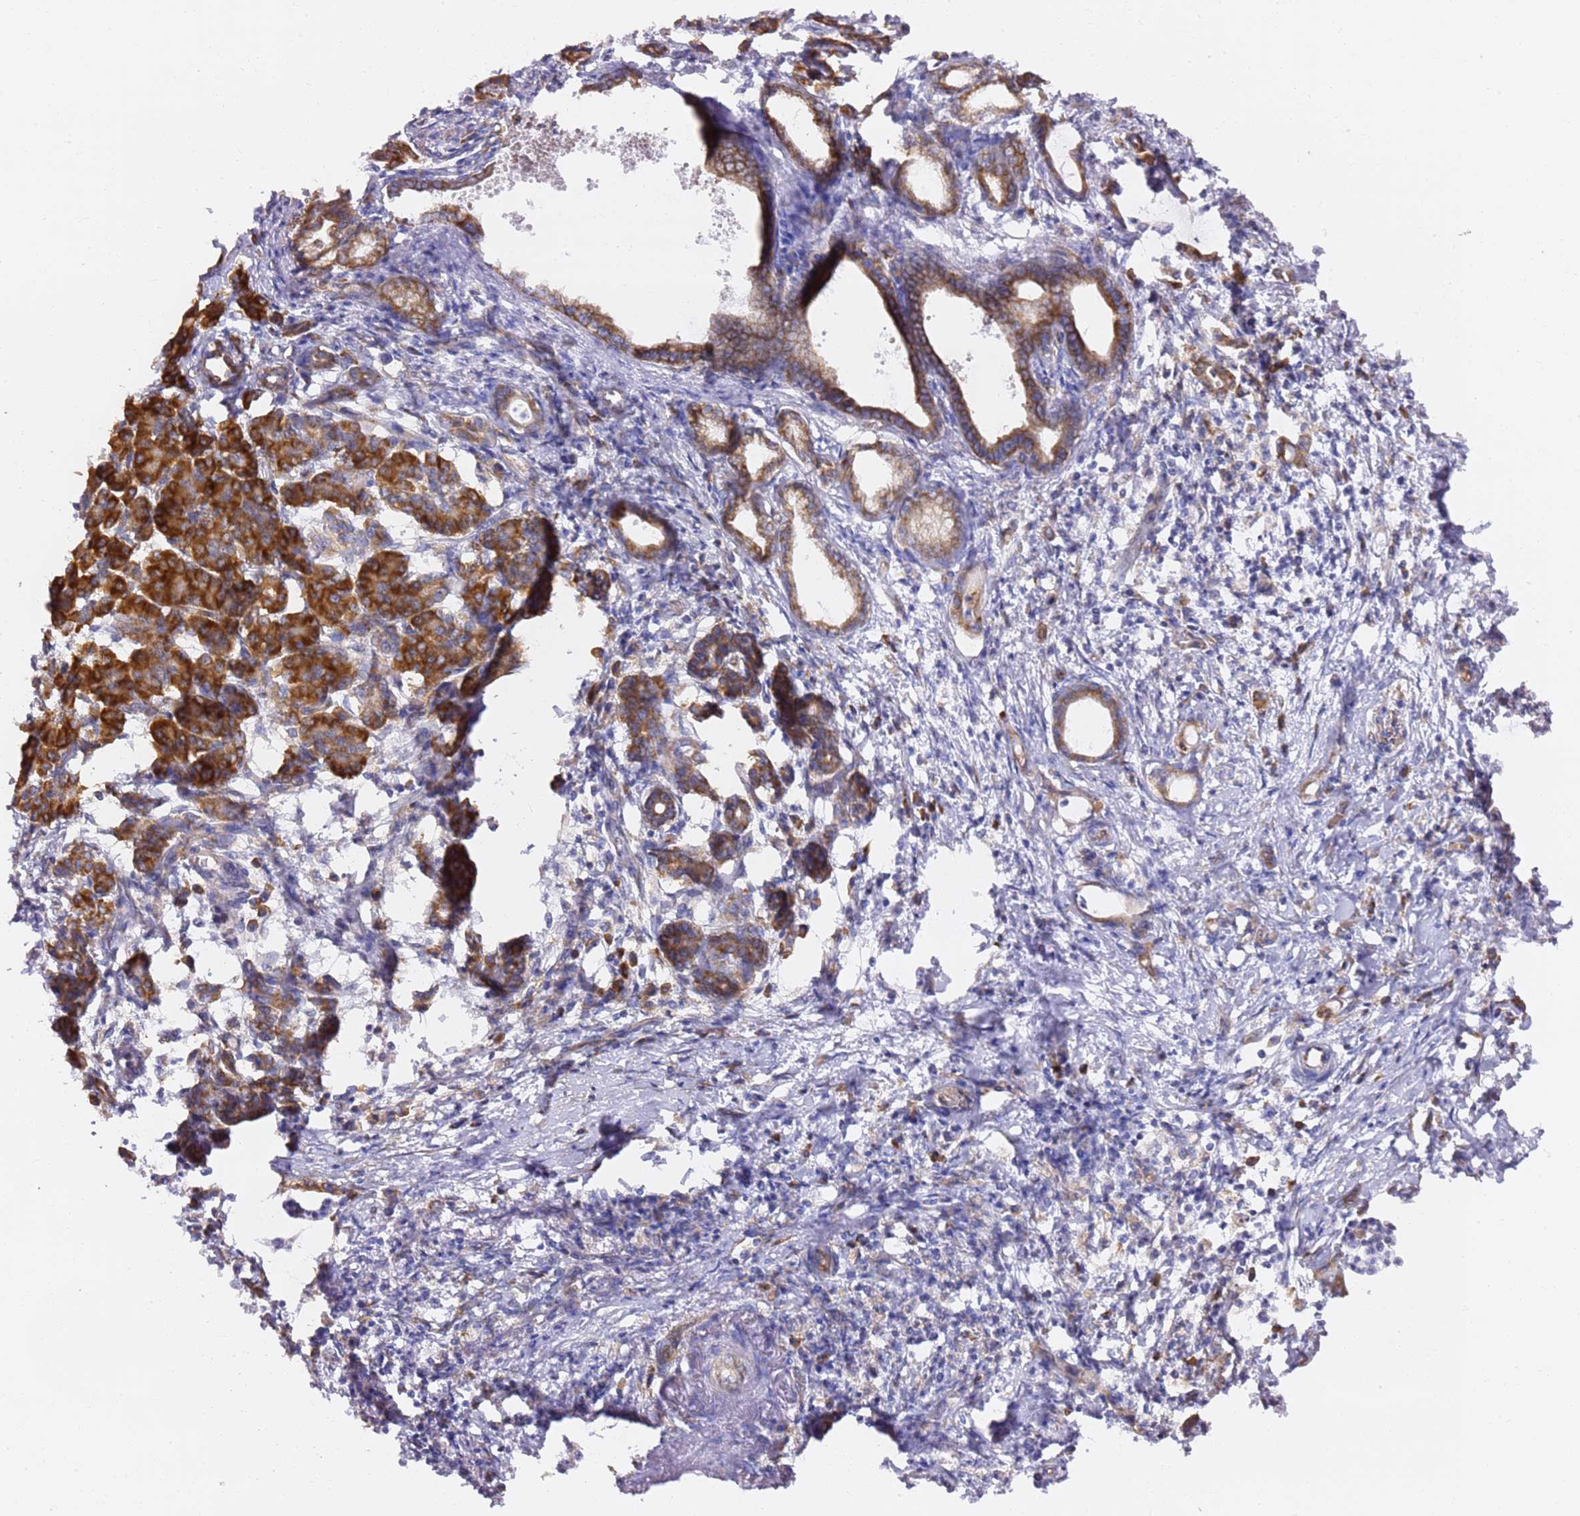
{"staining": {"intensity": "weak", "quantity": "25%-75%", "location": "cytoplasmic/membranous"}, "tissue": "pancreatic cancer", "cell_type": "Tumor cells", "image_type": "cancer", "snomed": [{"axis": "morphology", "description": "Adenocarcinoma, NOS"}, {"axis": "topography", "description": "Pancreas"}], "caption": "Protein staining by immunohistochemistry reveals weak cytoplasmic/membranous staining in about 25%-75% of tumor cells in pancreatic cancer (adenocarcinoma).", "gene": "KIF7", "patient": {"sex": "female", "age": 55}}